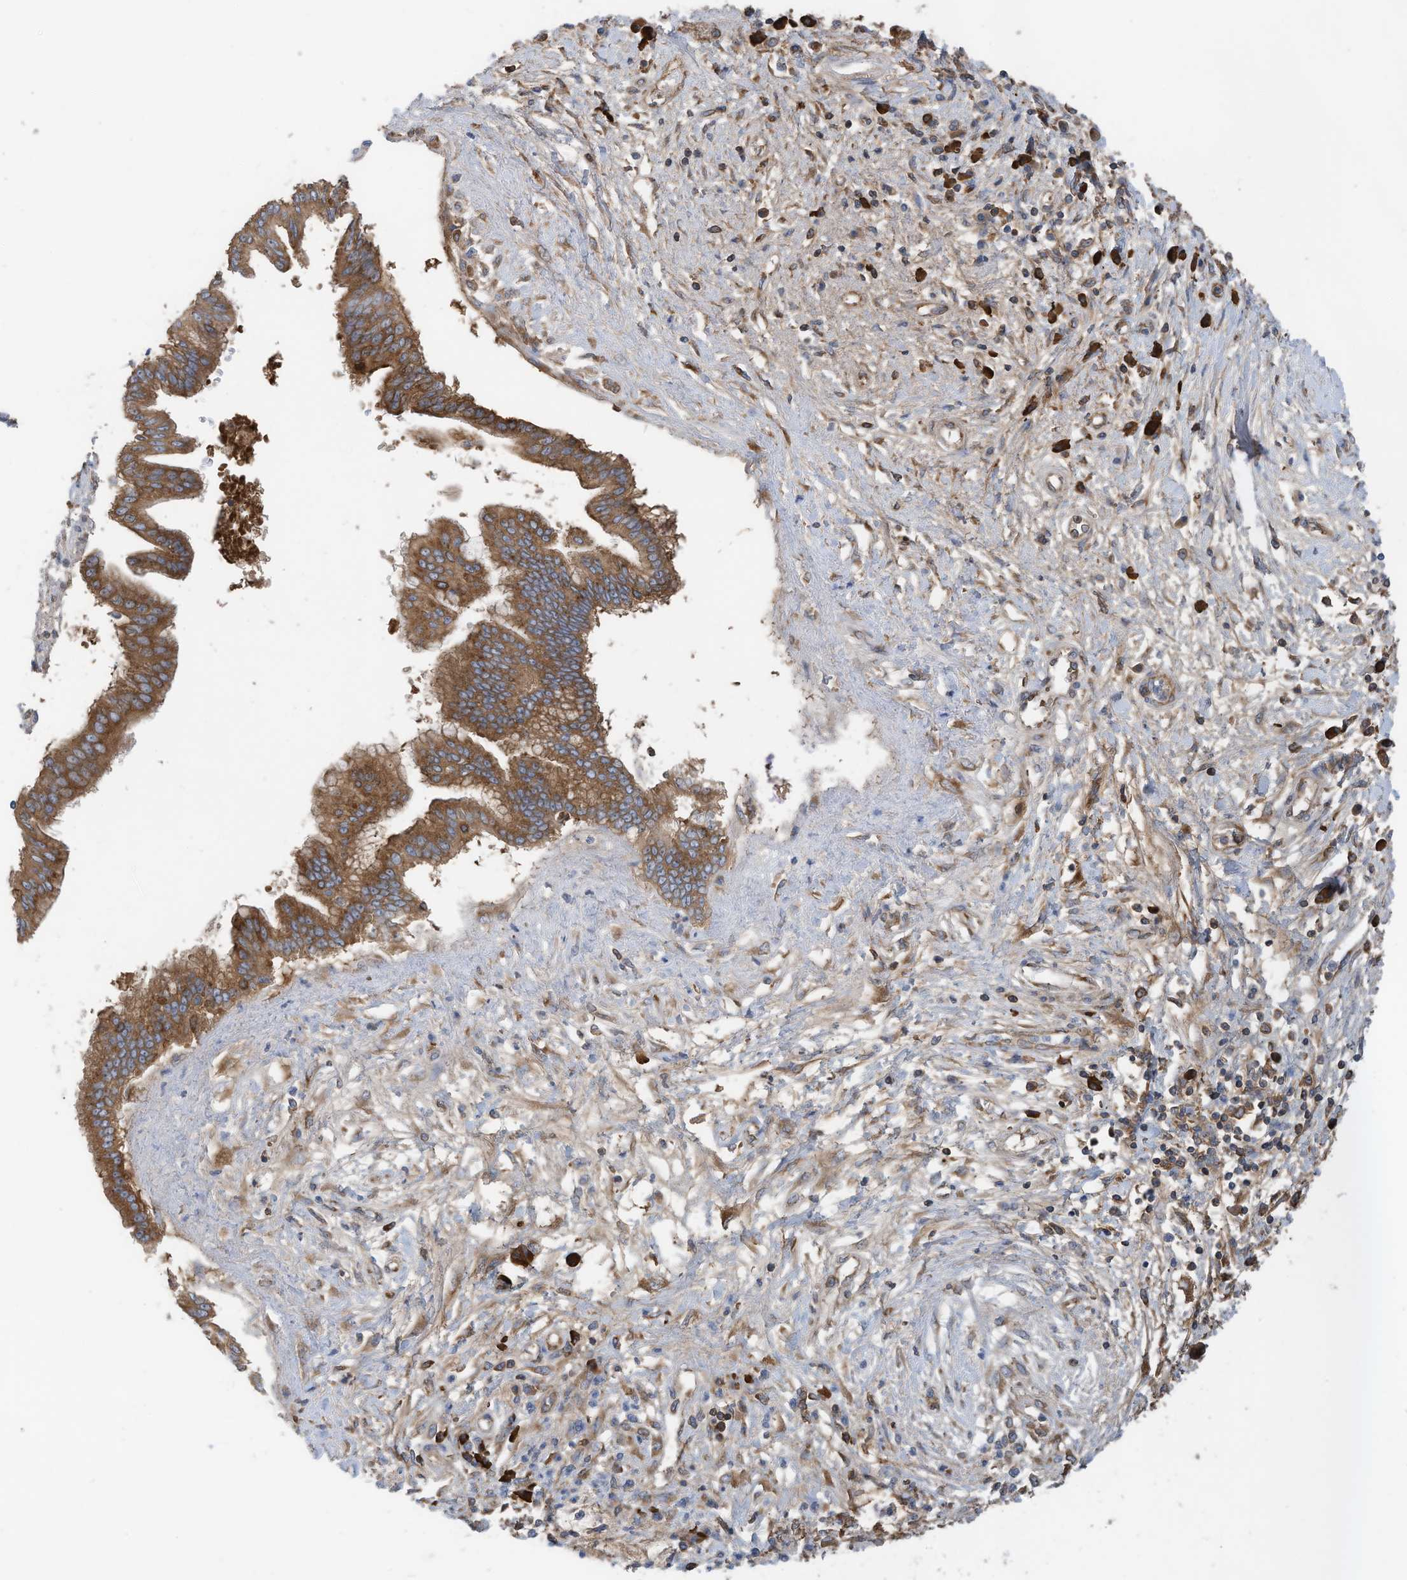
{"staining": {"intensity": "strong", "quantity": ">75%", "location": "cytoplasmic/membranous"}, "tissue": "pancreatic cancer", "cell_type": "Tumor cells", "image_type": "cancer", "snomed": [{"axis": "morphology", "description": "Adenocarcinoma, NOS"}, {"axis": "topography", "description": "Pancreas"}], "caption": "Tumor cells reveal high levels of strong cytoplasmic/membranous positivity in about >75% of cells in adenocarcinoma (pancreatic). (Stains: DAB (3,3'-diaminobenzidine) in brown, nuclei in blue, Microscopy: brightfield microscopy at high magnification).", "gene": "SLC5A11", "patient": {"sex": "female", "age": 56}}